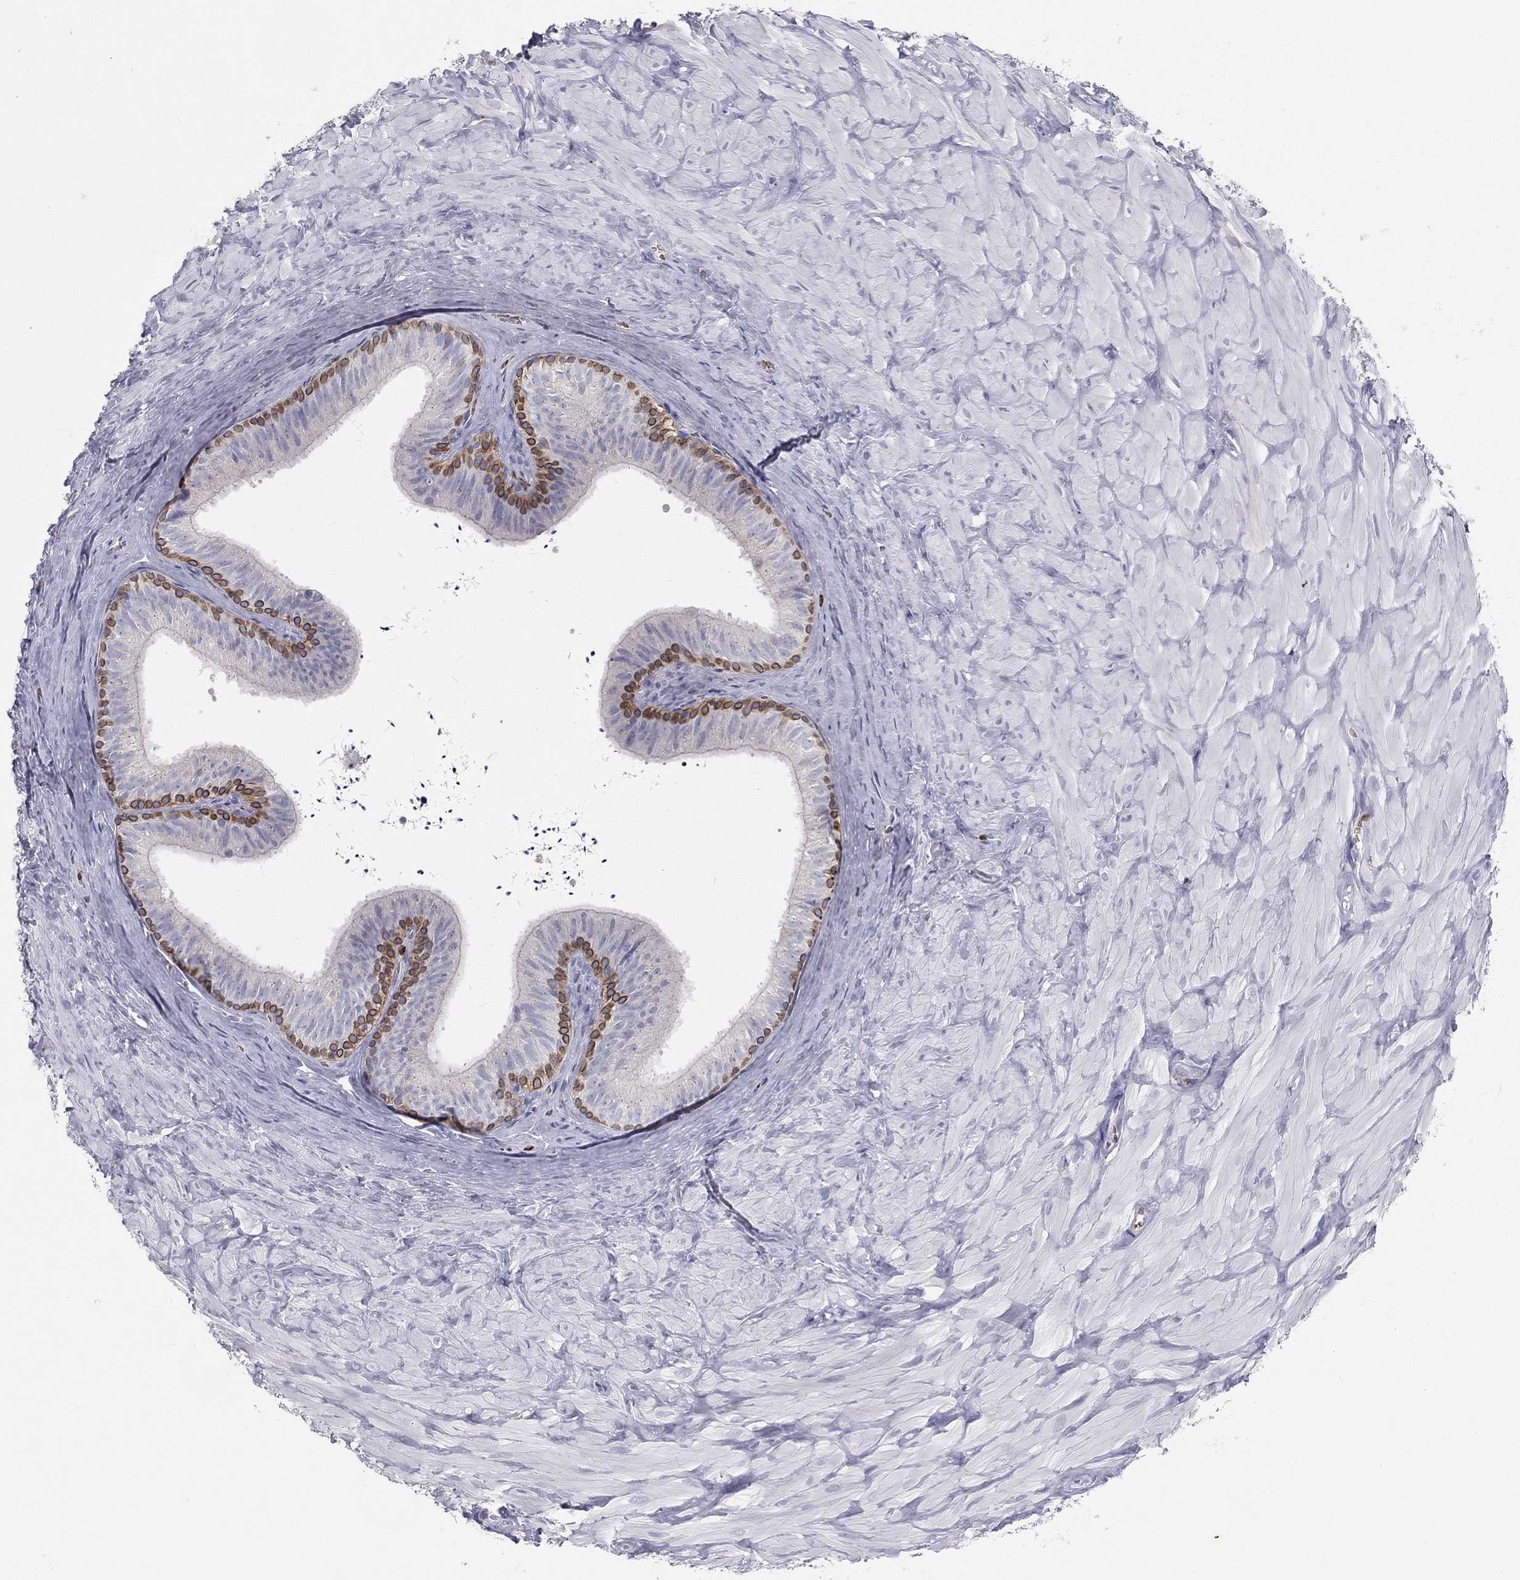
{"staining": {"intensity": "negative", "quantity": "none", "location": "none"}, "tissue": "epididymis", "cell_type": "Glandular cells", "image_type": "normal", "snomed": [{"axis": "morphology", "description": "Normal tissue, NOS"}, {"axis": "topography", "description": "Epididymis"}], "caption": "Protein analysis of benign epididymis reveals no significant positivity in glandular cells.", "gene": "CTSW", "patient": {"sex": "male", "age": 32}}